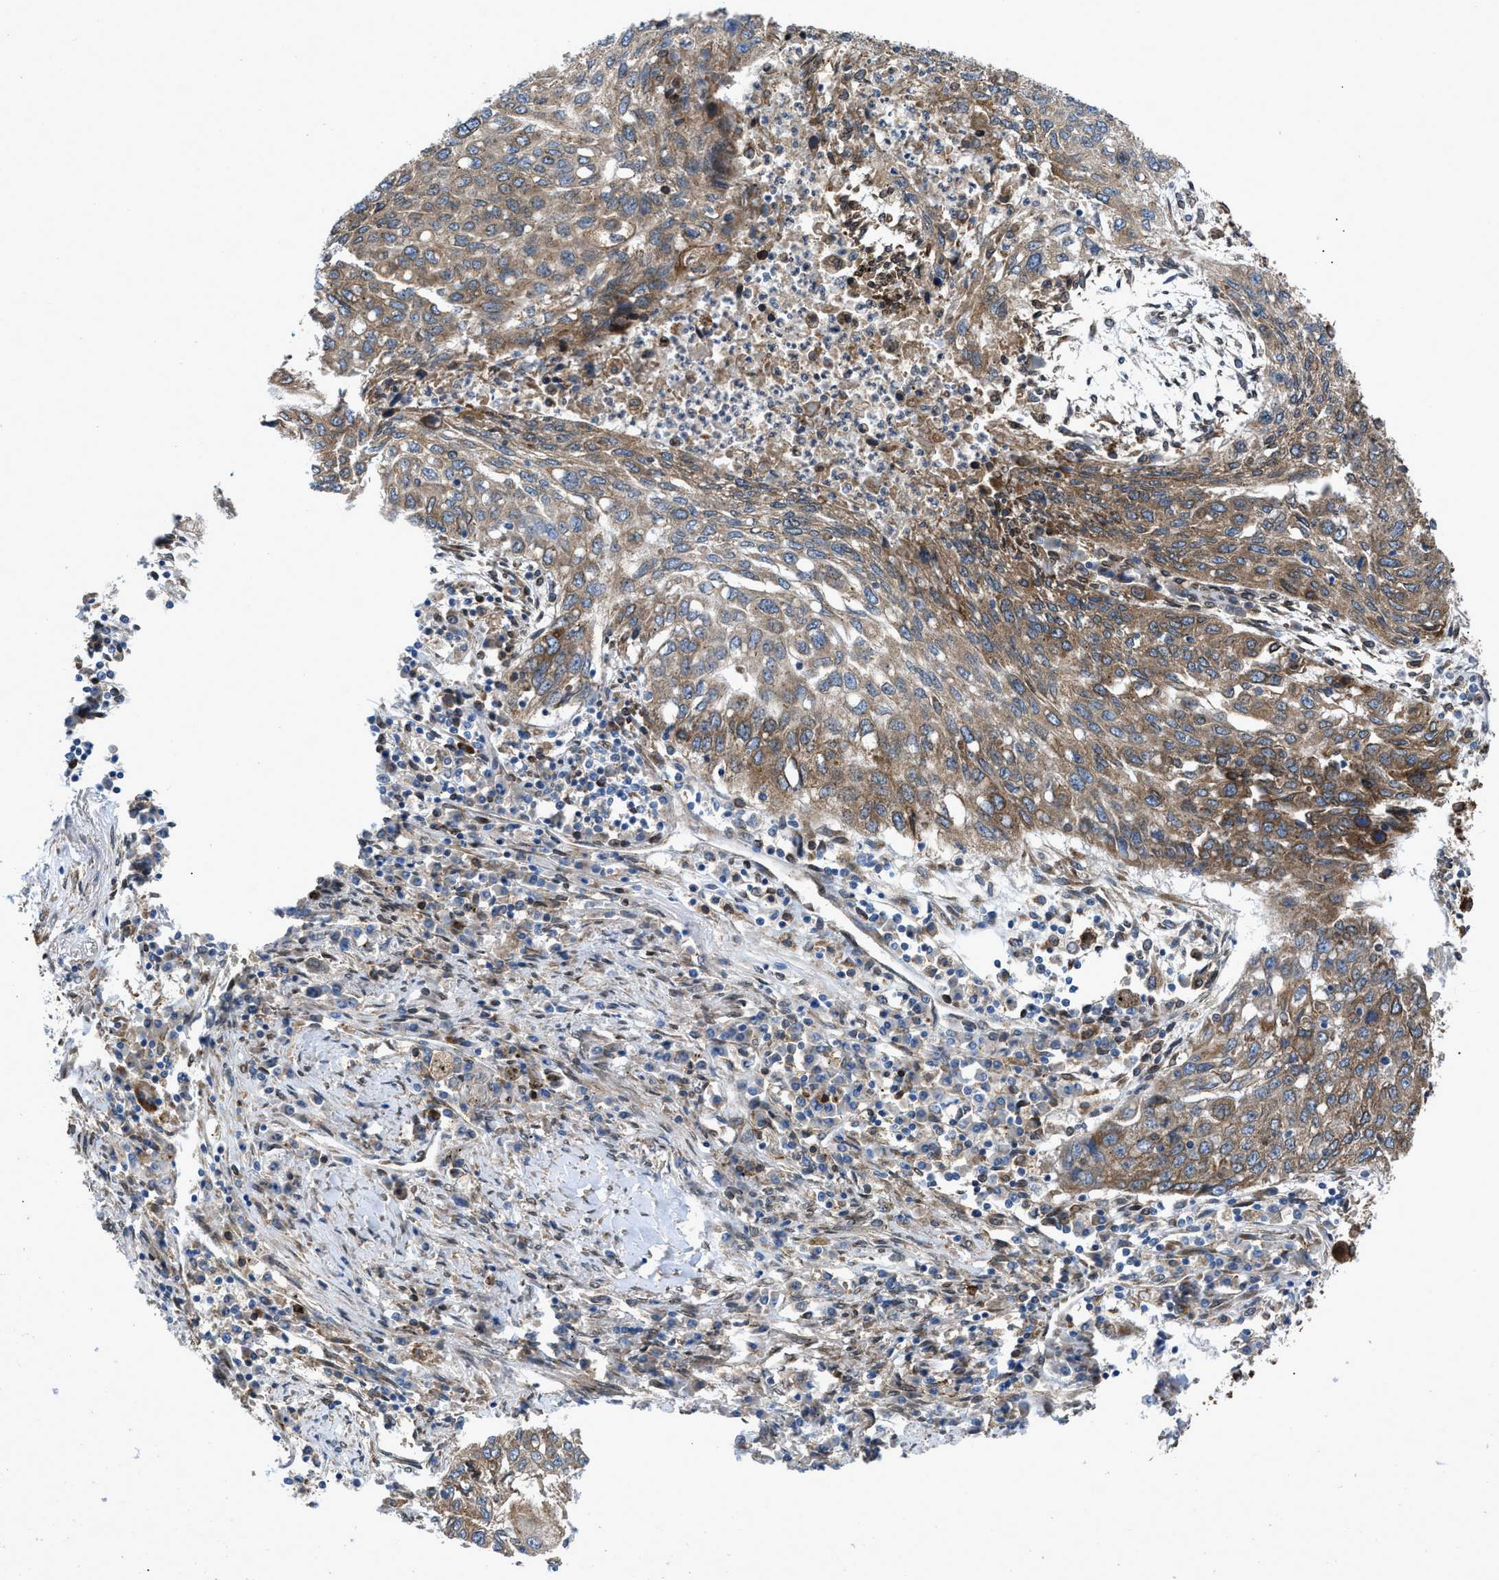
{"staining": {"intensity": "moderate", "quantity": ">75%", "location": "cytoplasmic/membranous"}, "tissue": "lung cancer", "cell_type": "Tumor cells", "image_type": "cancer", "snomed": [{"axis": "morphology", "description": "Squamous cell carcinoma, NOS"}, {"axis": "topography", "description": "Lung"}], "caption": "A medium amount of moderate cytoplasmic/membranous positivity is present in about >75% of tumor cells in lung cancer (squamous cell carcinoma) tissue.", "gene": "ERLIN2", "patient": {"sex": "female", "age": 63}}